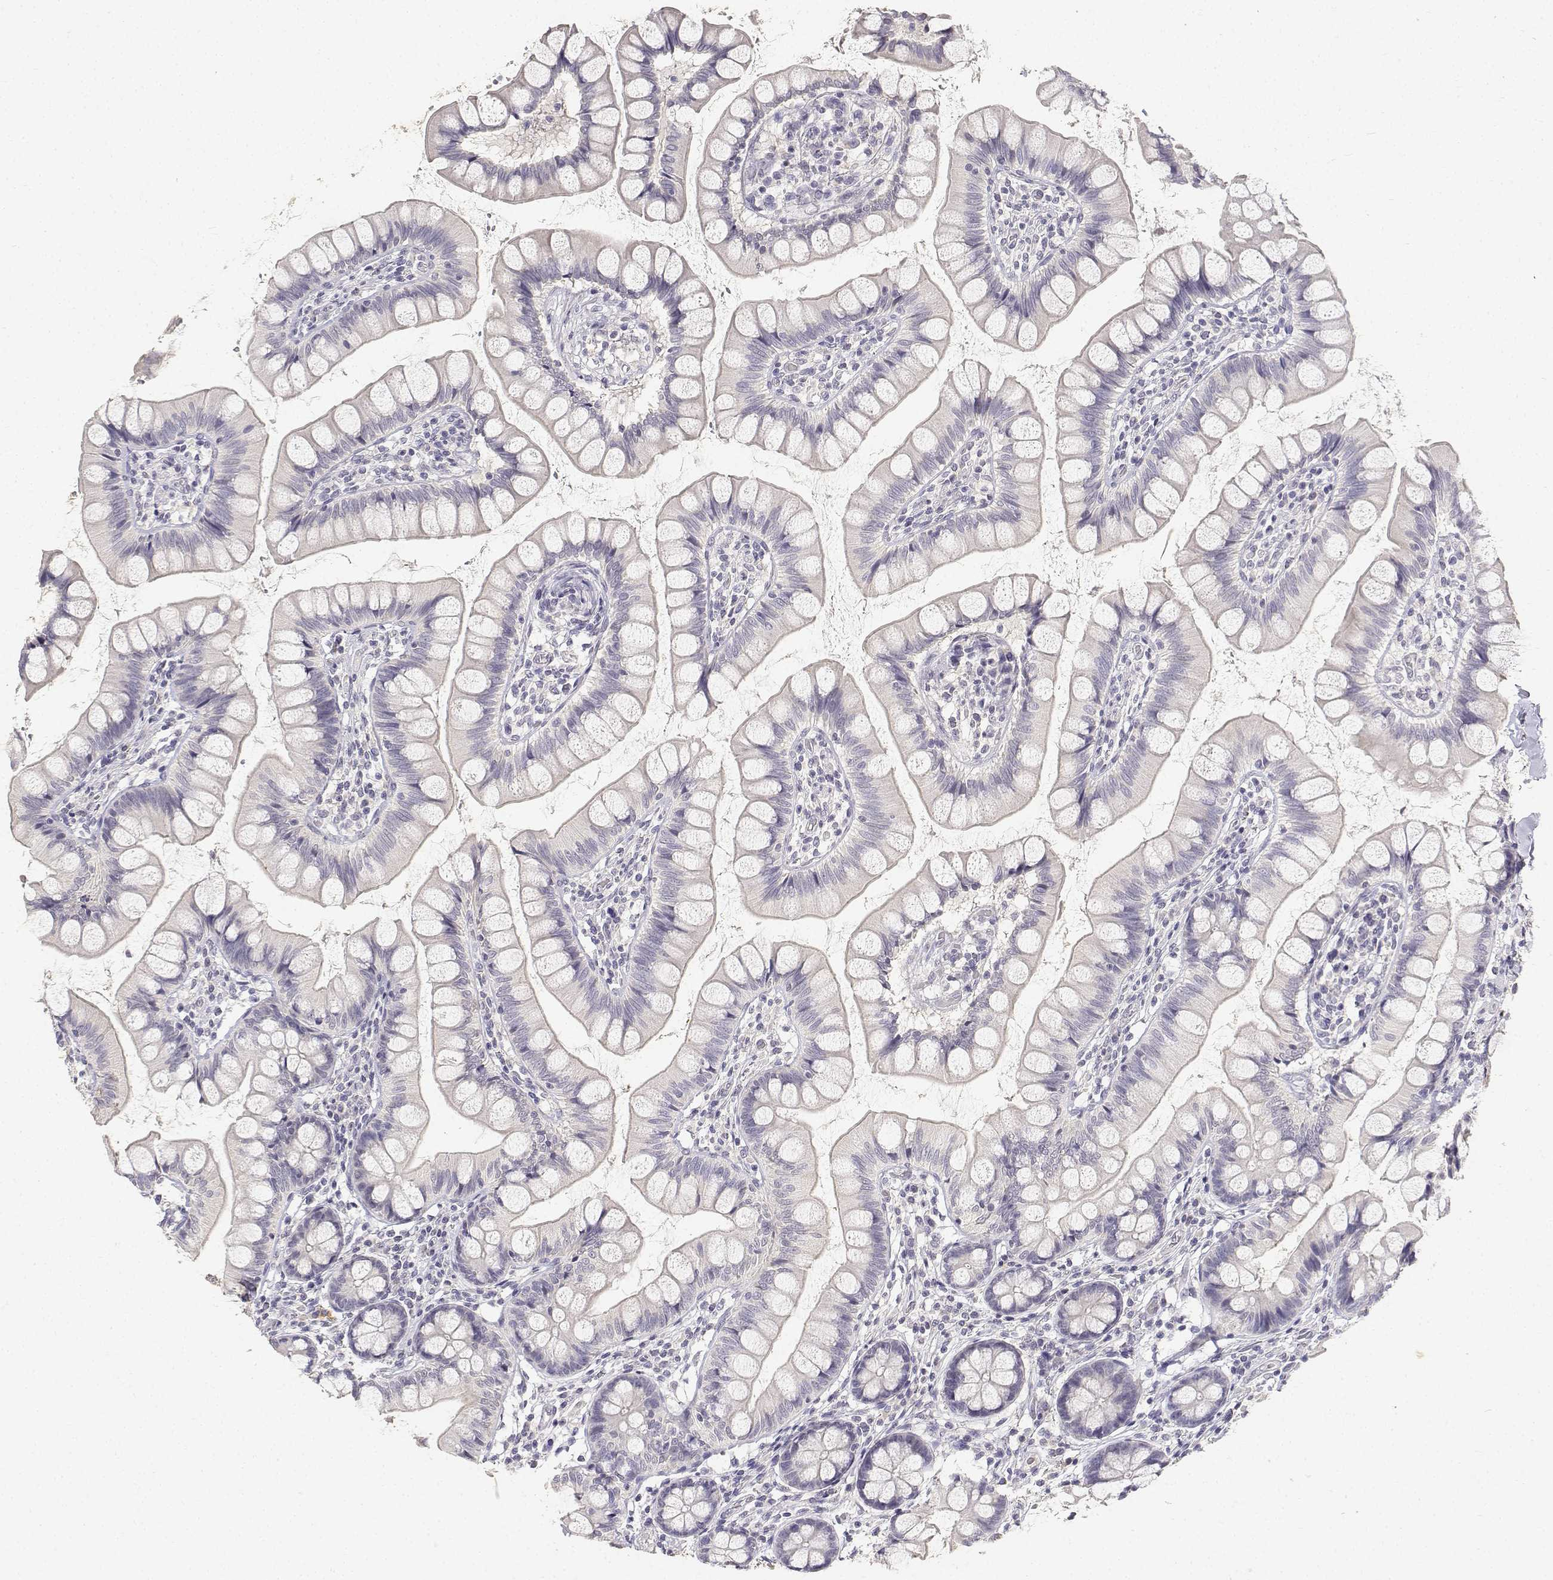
{"staining": {"intensity": "negative", "quantity": "none", "location": "none"}, "tissue": "small intestine", "cell_type": "Glandular cells", "image_type": "normal", "snomed": [{"axis": "morphology", "description": "Normal tissue, NOS"}, {"axis": "topography", "description": "Small intestine"}], "caption": "This is a histopathology image of immunohistochemistry (IHC) staining of unremarkable small intestine, which shows no positivity in glandular cells.", "gene": "PAEP", "patient": {"sex": "male", "age": 70}}